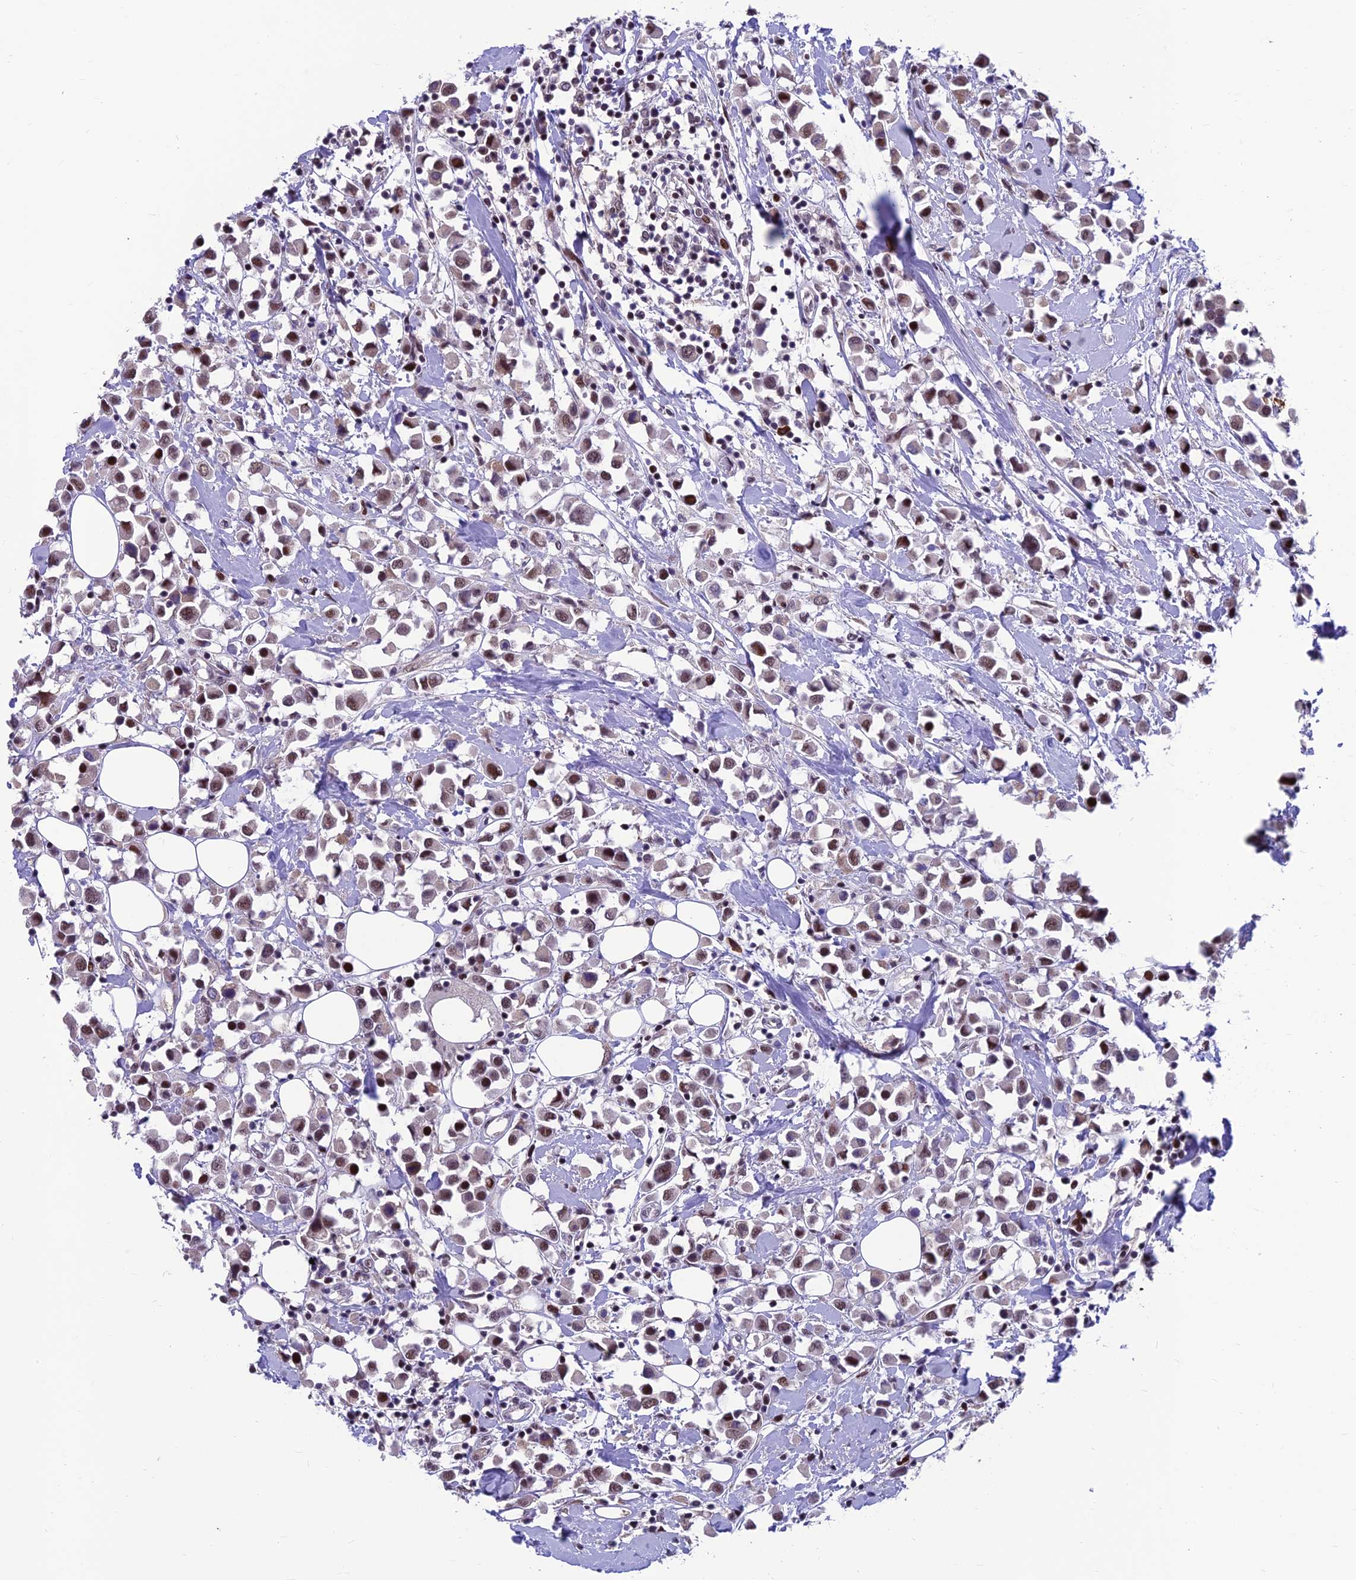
{"staining": {"intensity": "moderate", "quantity": "25%-75%", "location": "nuclear"}, "tissue": "breast cancer", "cell_type": "Tumor cells", "image_type": "cancer", "snomed": [{"axis": "morphology", "description": "Duct carcinoma"}, {"axis": "topography", "description": "Breast"}], "caption": "Immunohistochemical staining of infiltrating ductal carcinoma (breast) exhibits medium levels of moderate nuclear protein positivity in approximately 25%-75% of tumor cells.", "gene": "KIAA1191", "patient": {"sex": "female", "age": 61}}